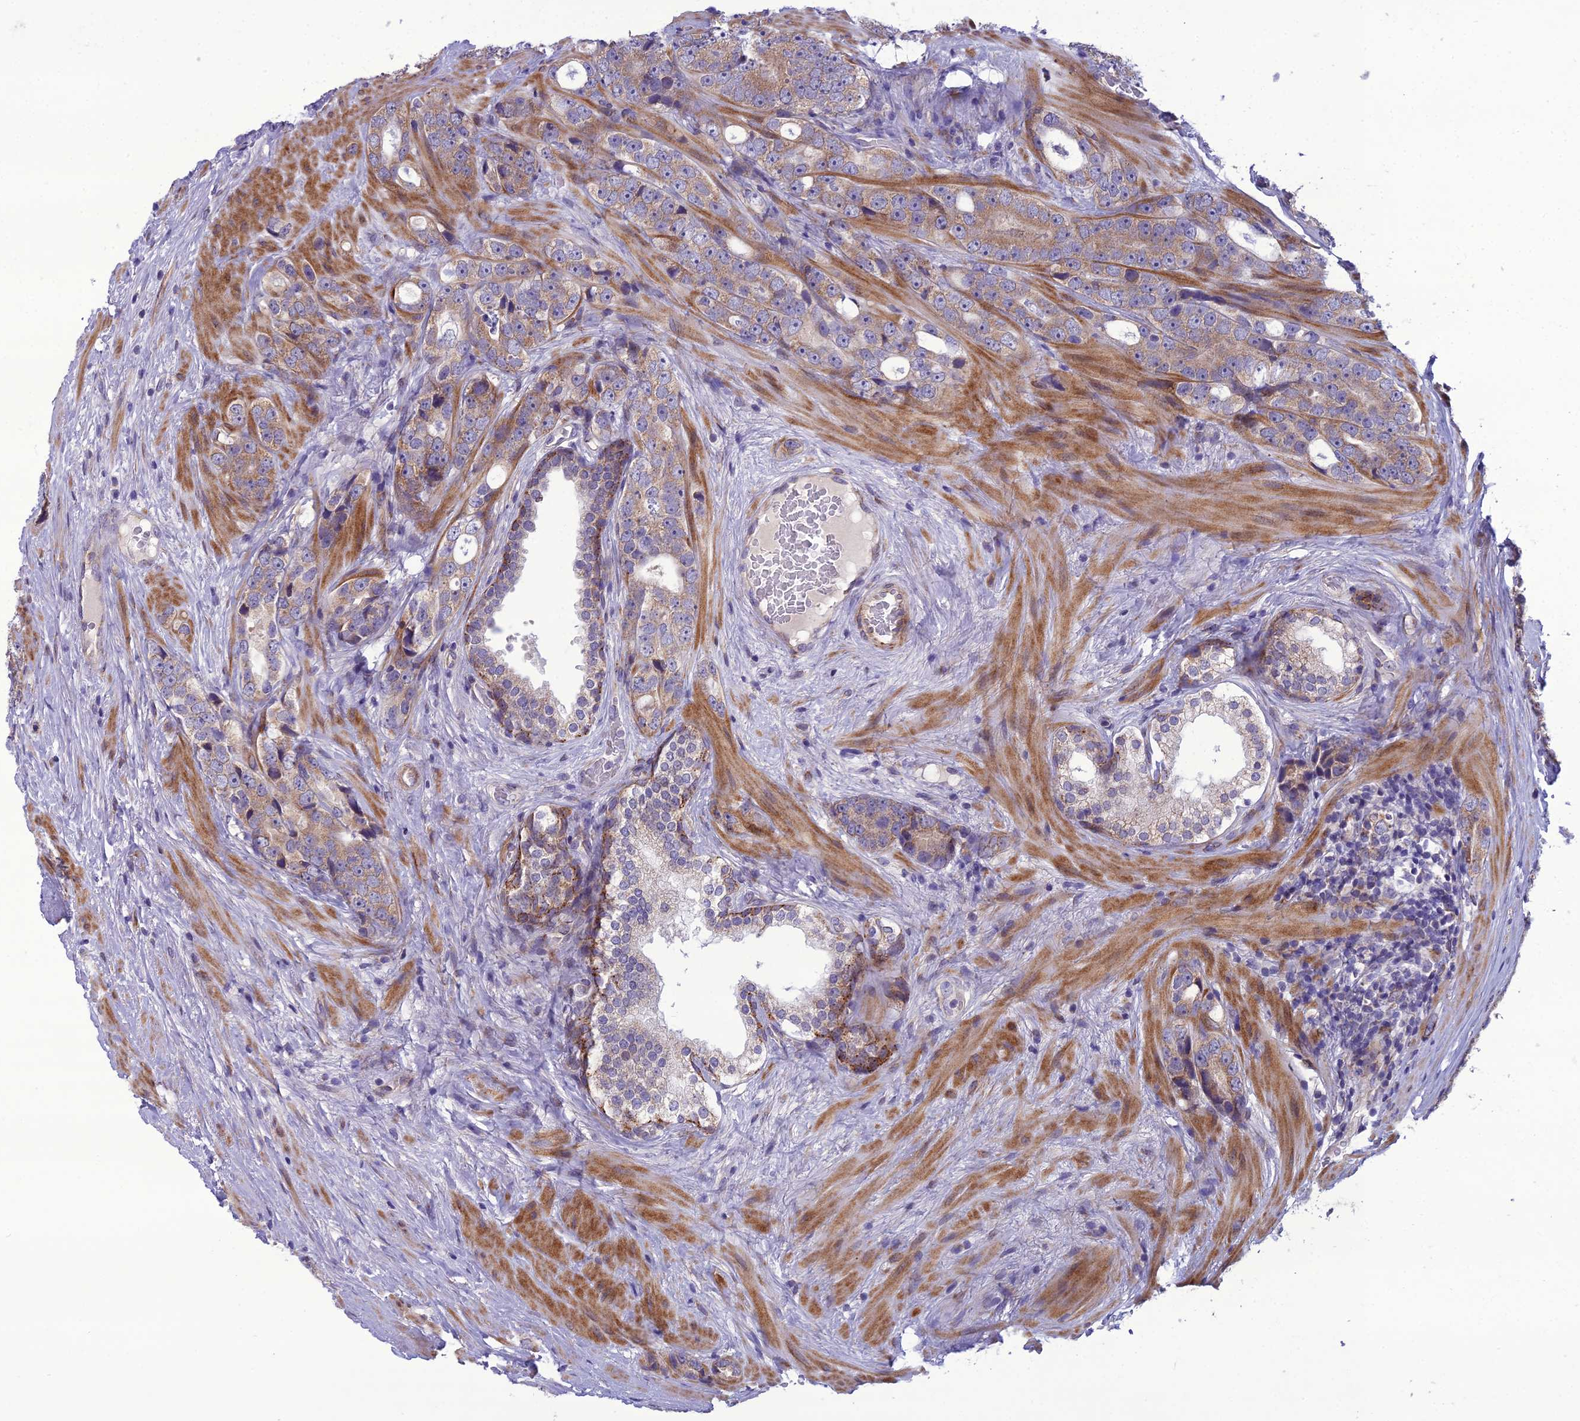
{"staining": {"intensity": "moderate", "quantity": ">75%", "location": "cytoplasmic/membranous"}, "tissue": "prostate cancer", "cell_type": "Tumor cells", "image_type": "cancer", "snomed": [{"axis": "morphology", "description": "Adenocarcinoma, High grade"}, {"axis": "topography", "description": "Prostate"}], "caption": "A medium amount of moderate cytoplasmic/membranous staining is present in about >75% of tumor cells in prostate adenocarcinoma (high-grade) tissue.", "gene": "NODAL", "patient": {"sex": "male", "age": 56}}